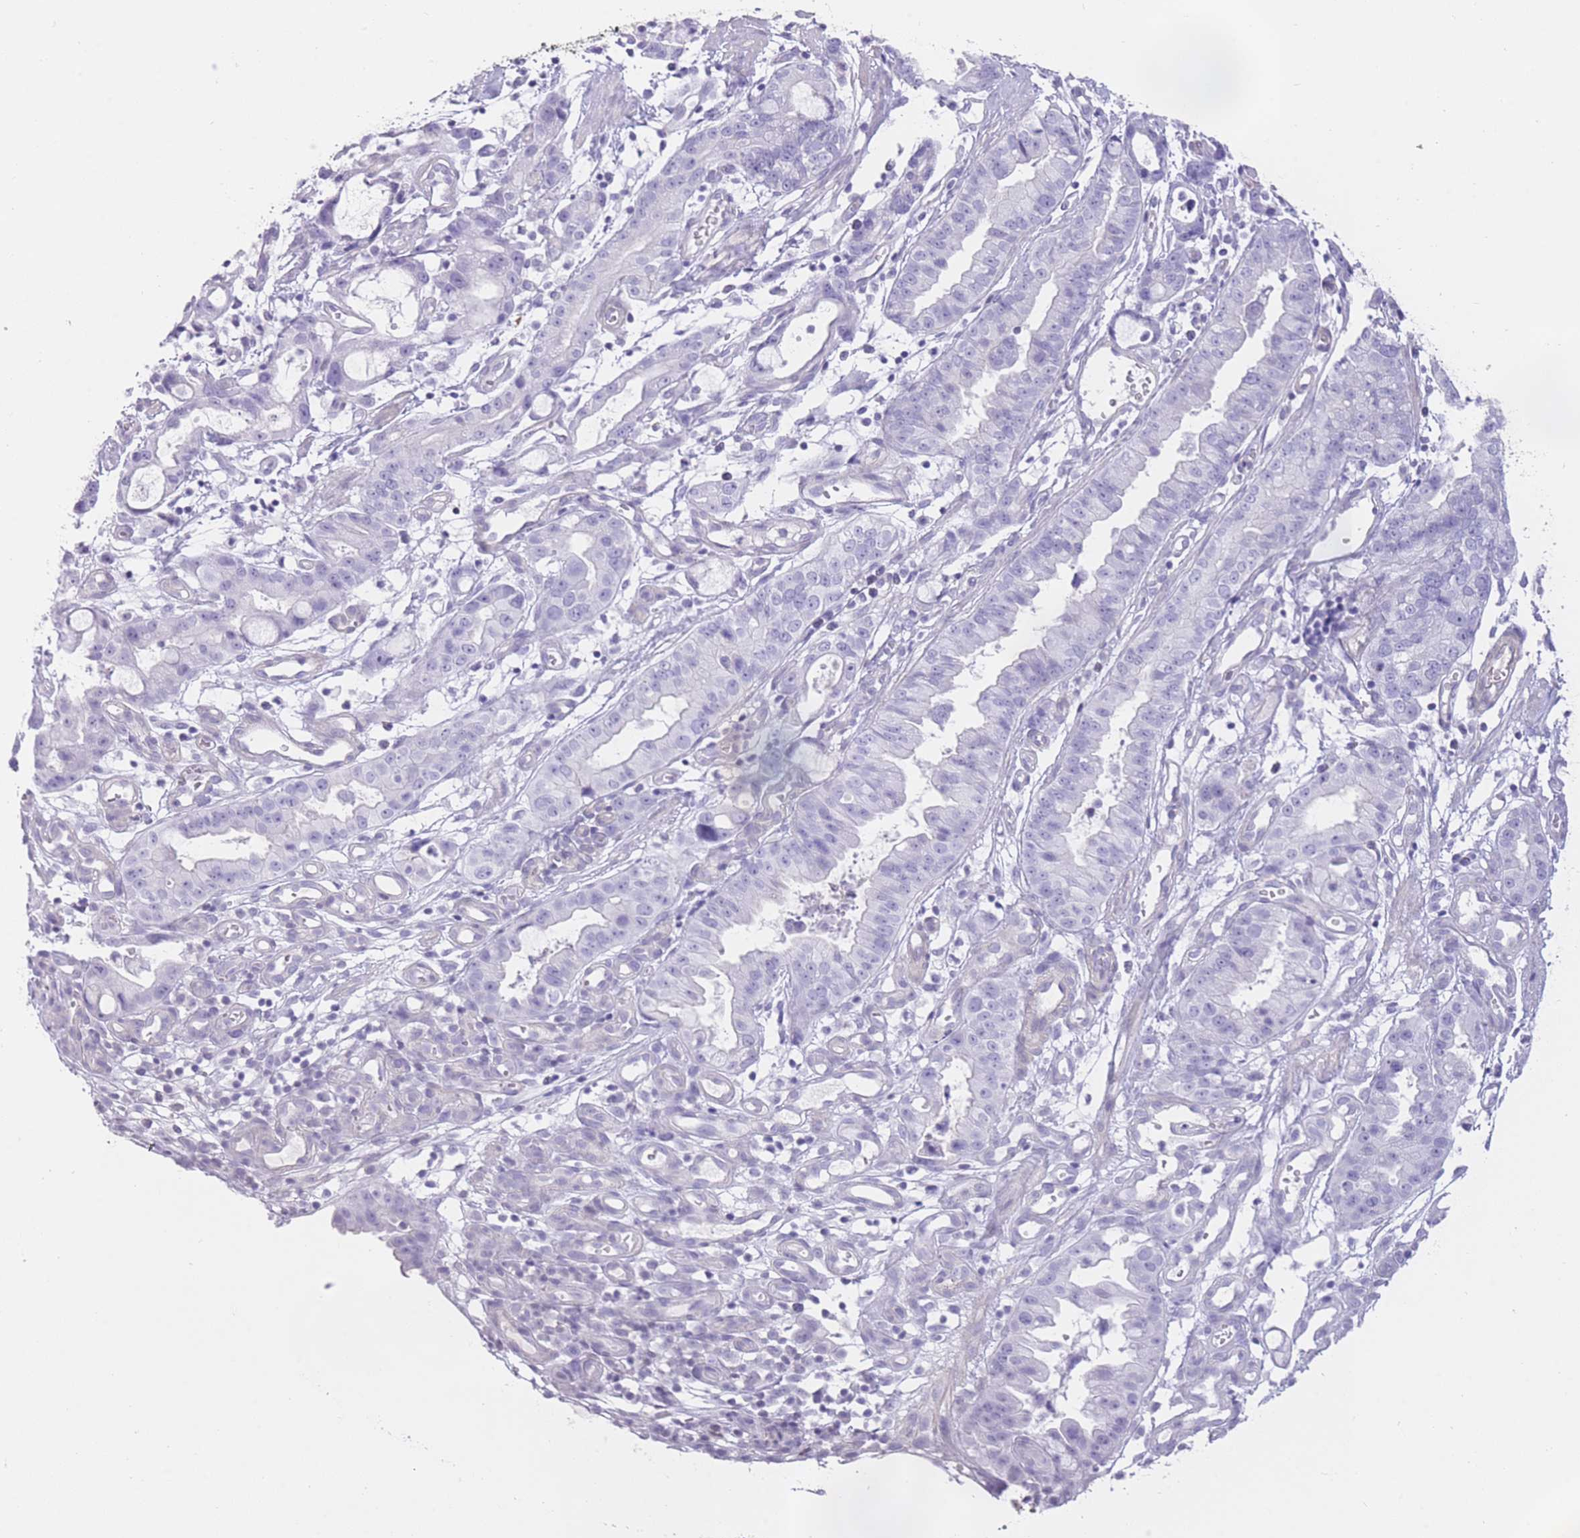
{"staining": {"intensity": "negative", "quantity": "none", "location": "none"}, "tissue": "stomach cancer", "cell_type": "Tumor cells", "image_type": "cancer", "snomed": [{"axis": "morphology", "description": "Adenocarcinoma, NOS"}, {"axis": "topography", "description": "Stomach"}], "caption": "Tumor cells are negative for protein expression in human adenocarcinoma (stomach).", "gene": "OR11H12", "patient": {"sex": "male", "age": 55}}